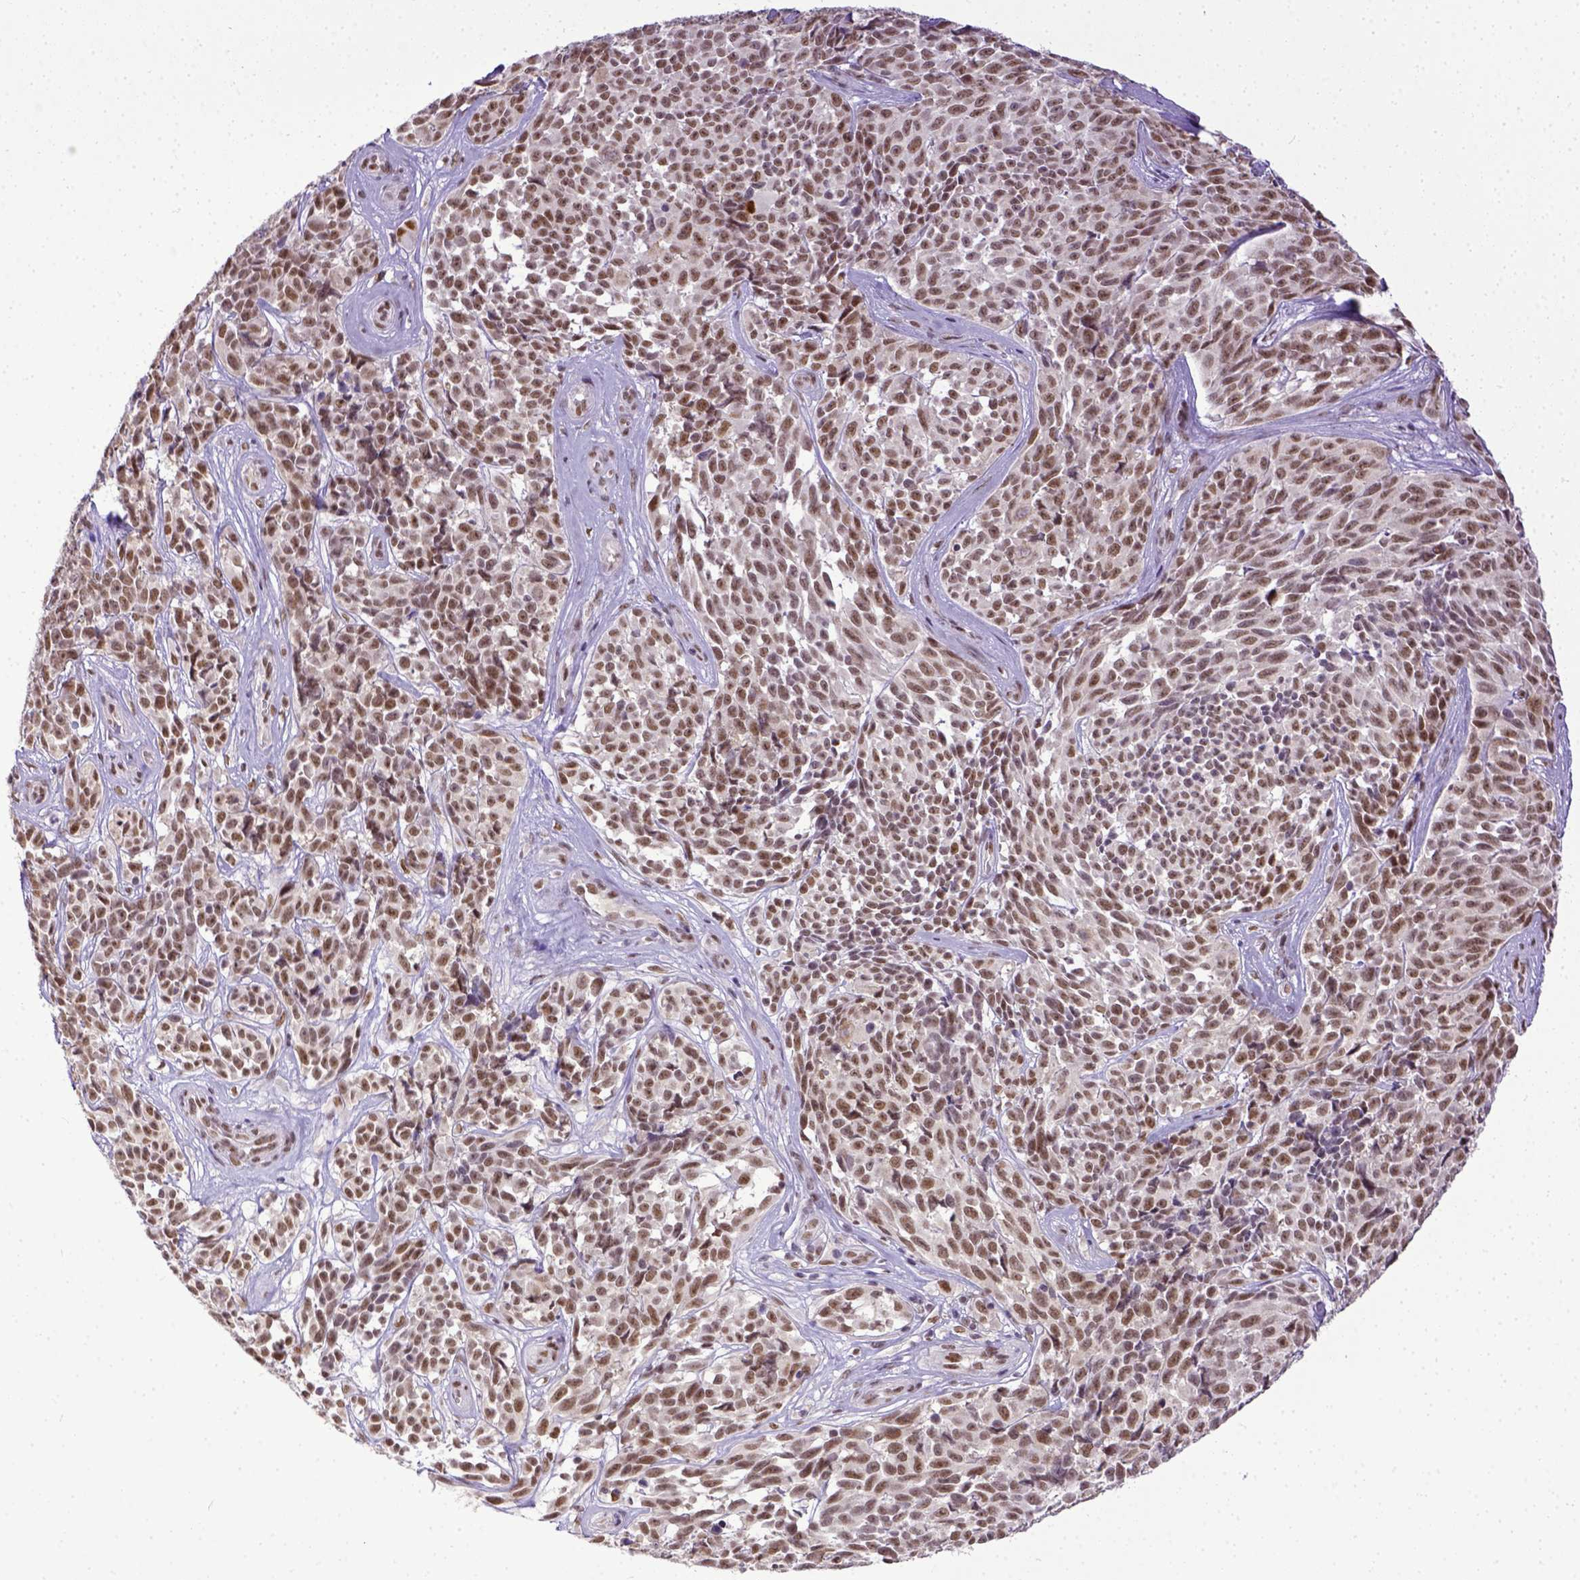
{"staining": {"intensity": "moderate", "quantity": ">75%", "location": "nuclear"}, "tissue": "melanoma", "cell_type": "Tumor cells", "image_type": "cancer", "snomed": [{"axis": "morphology", "description": "Malignant melanoma, NOS"}, {"axis": "topography", "description": "Skin"}], "caption": "High-power microscopy captured an IHC micrograph of melanoma, revealing moderate nuclear positivity in approximately >75% of tumor cells.", "gene": "ERCC1", "patient": {"sex": "female", "age": 88}}